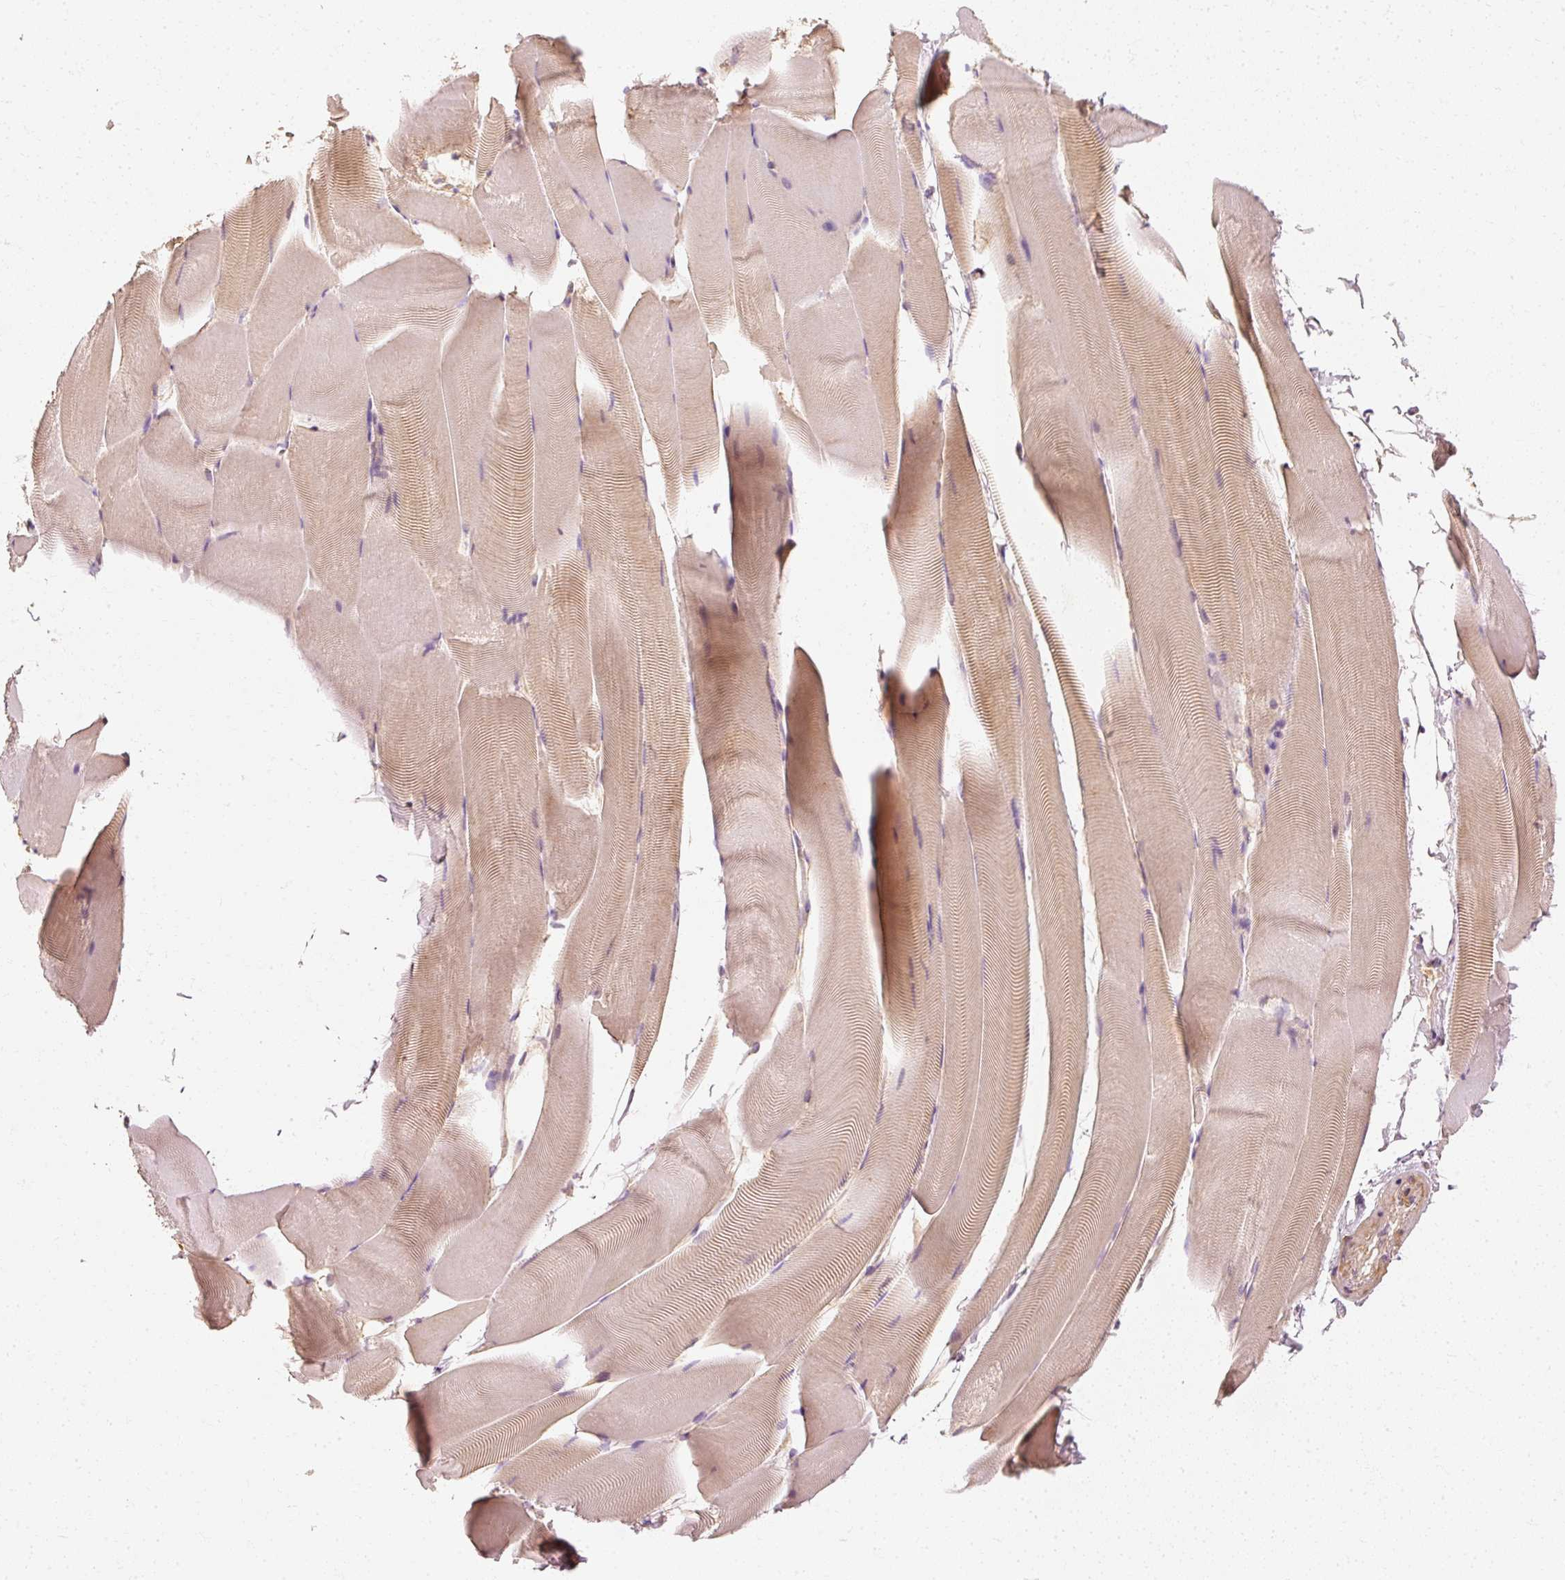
{"staining": {"intensity": "weak", "quantity": "25%-75%", "location": "cytoplasmic/membranous"}, "tissue": "skeletal muscle", "cell_type": "Myocytes", "image_type": "normal", "snomed": [{"axis": "morphology", "description": "Normal tissue, NOS"}, {"axis": "topography", "description": "Skeletal muscle"}], "caption": "A micrograph showing weak cytoplasmic/membranous expression in about 25%-75% of myocytes in unremarkable skeletal muscle, as visualized by brown immunohistochemical staining.", "gene": "TOMM40", "patient": {"sex": "female", "age": 64}}